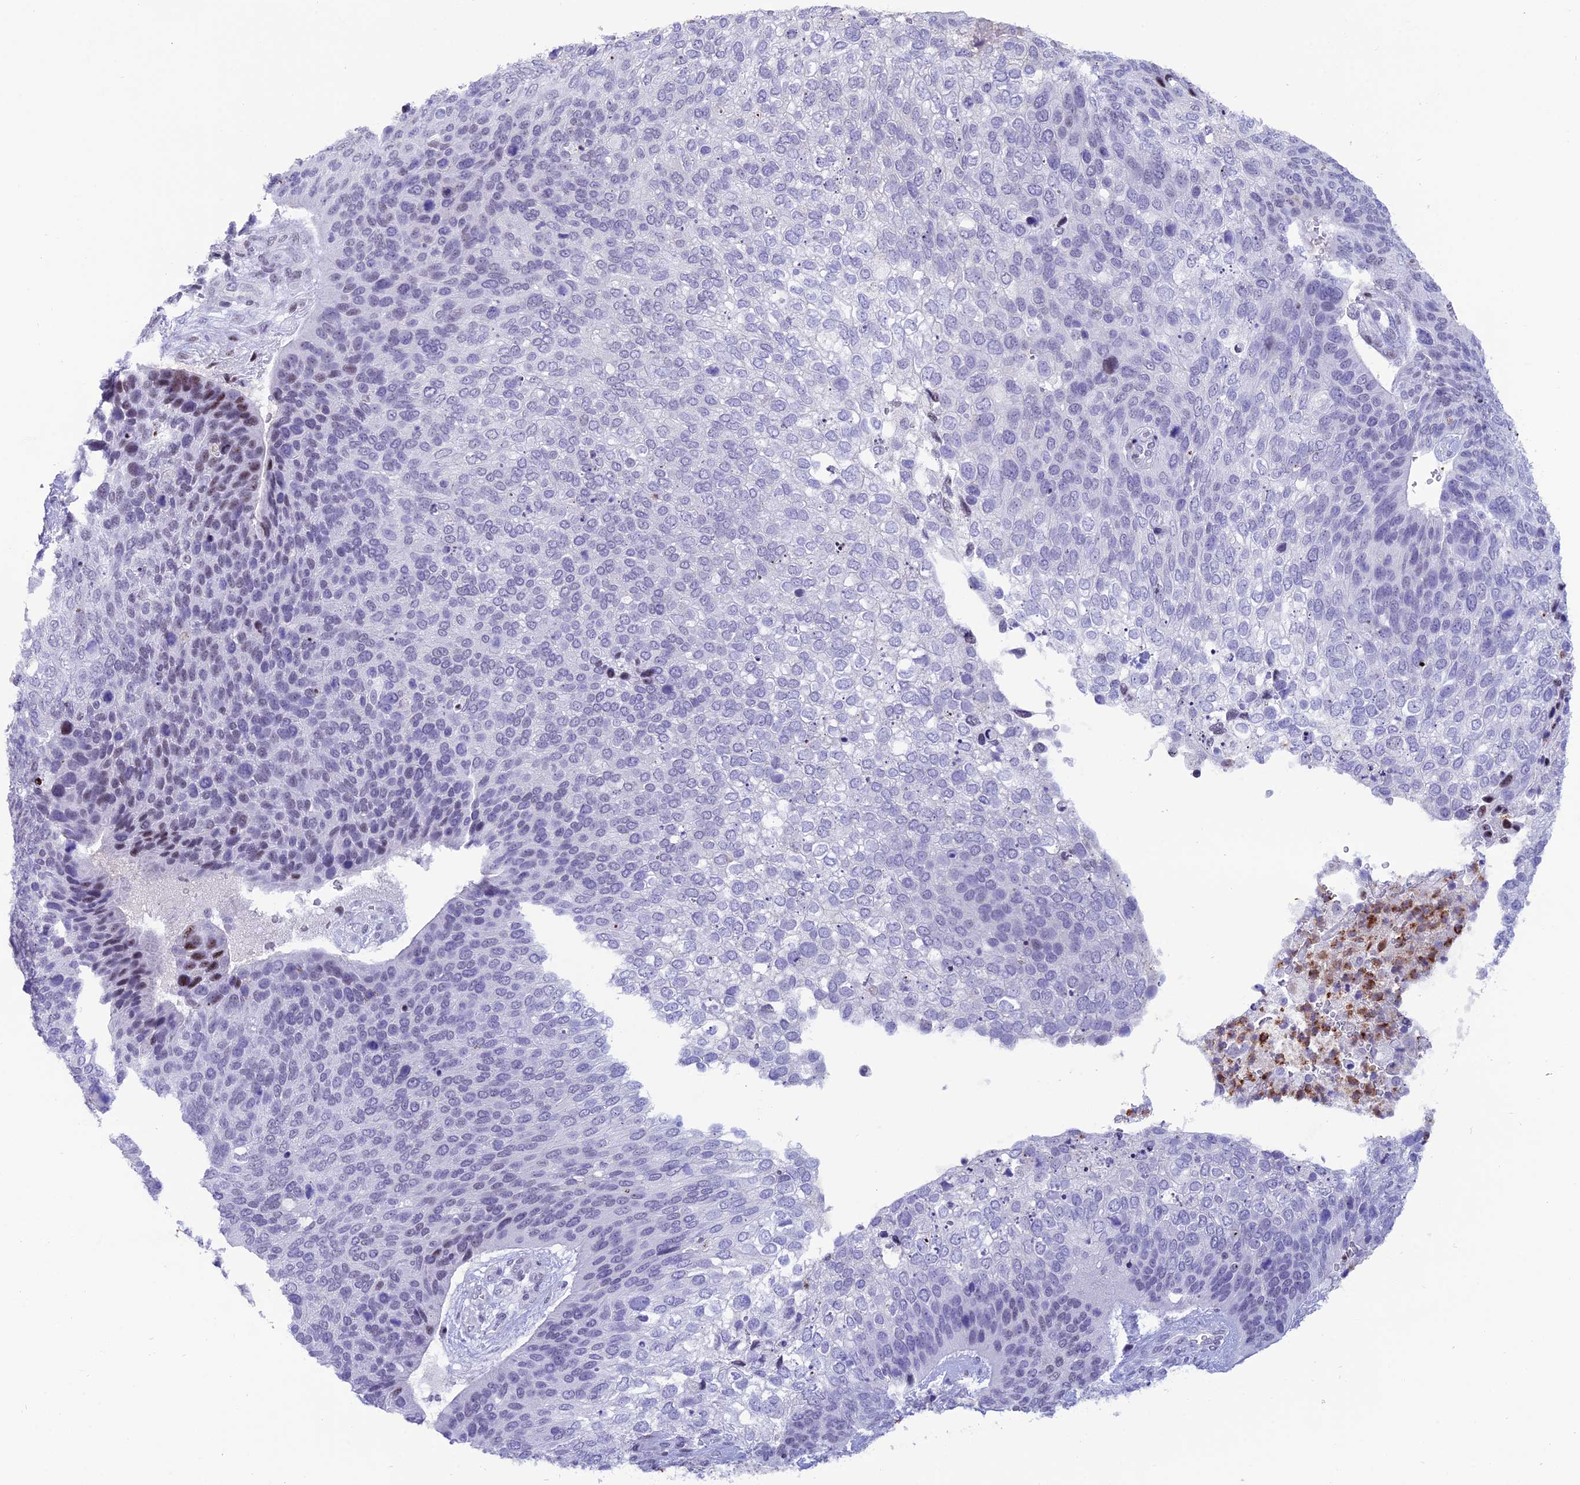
{"staining": {"intensity": "negative", "quantity": "none", "location": "none"}, "tissue": "skin cancer", "cell_type": "Tumor cells", "image_type": "cancer", "snomed": [{"axis": "morphology", "description": "Basal cell carcinoma"}, {"axis": "topography", "description": "Skin"}], "caption": "Immunohistochemistry histopathology image of human skin basal cell carcinoma stained for a protein (brown), which shows no staining in tumor cells. (Immunohistochemistry (ihc), brightfield microscopy, high magnification).", "gene": "MFSD2B", "patient": {"sex": "female", "age": 74}}